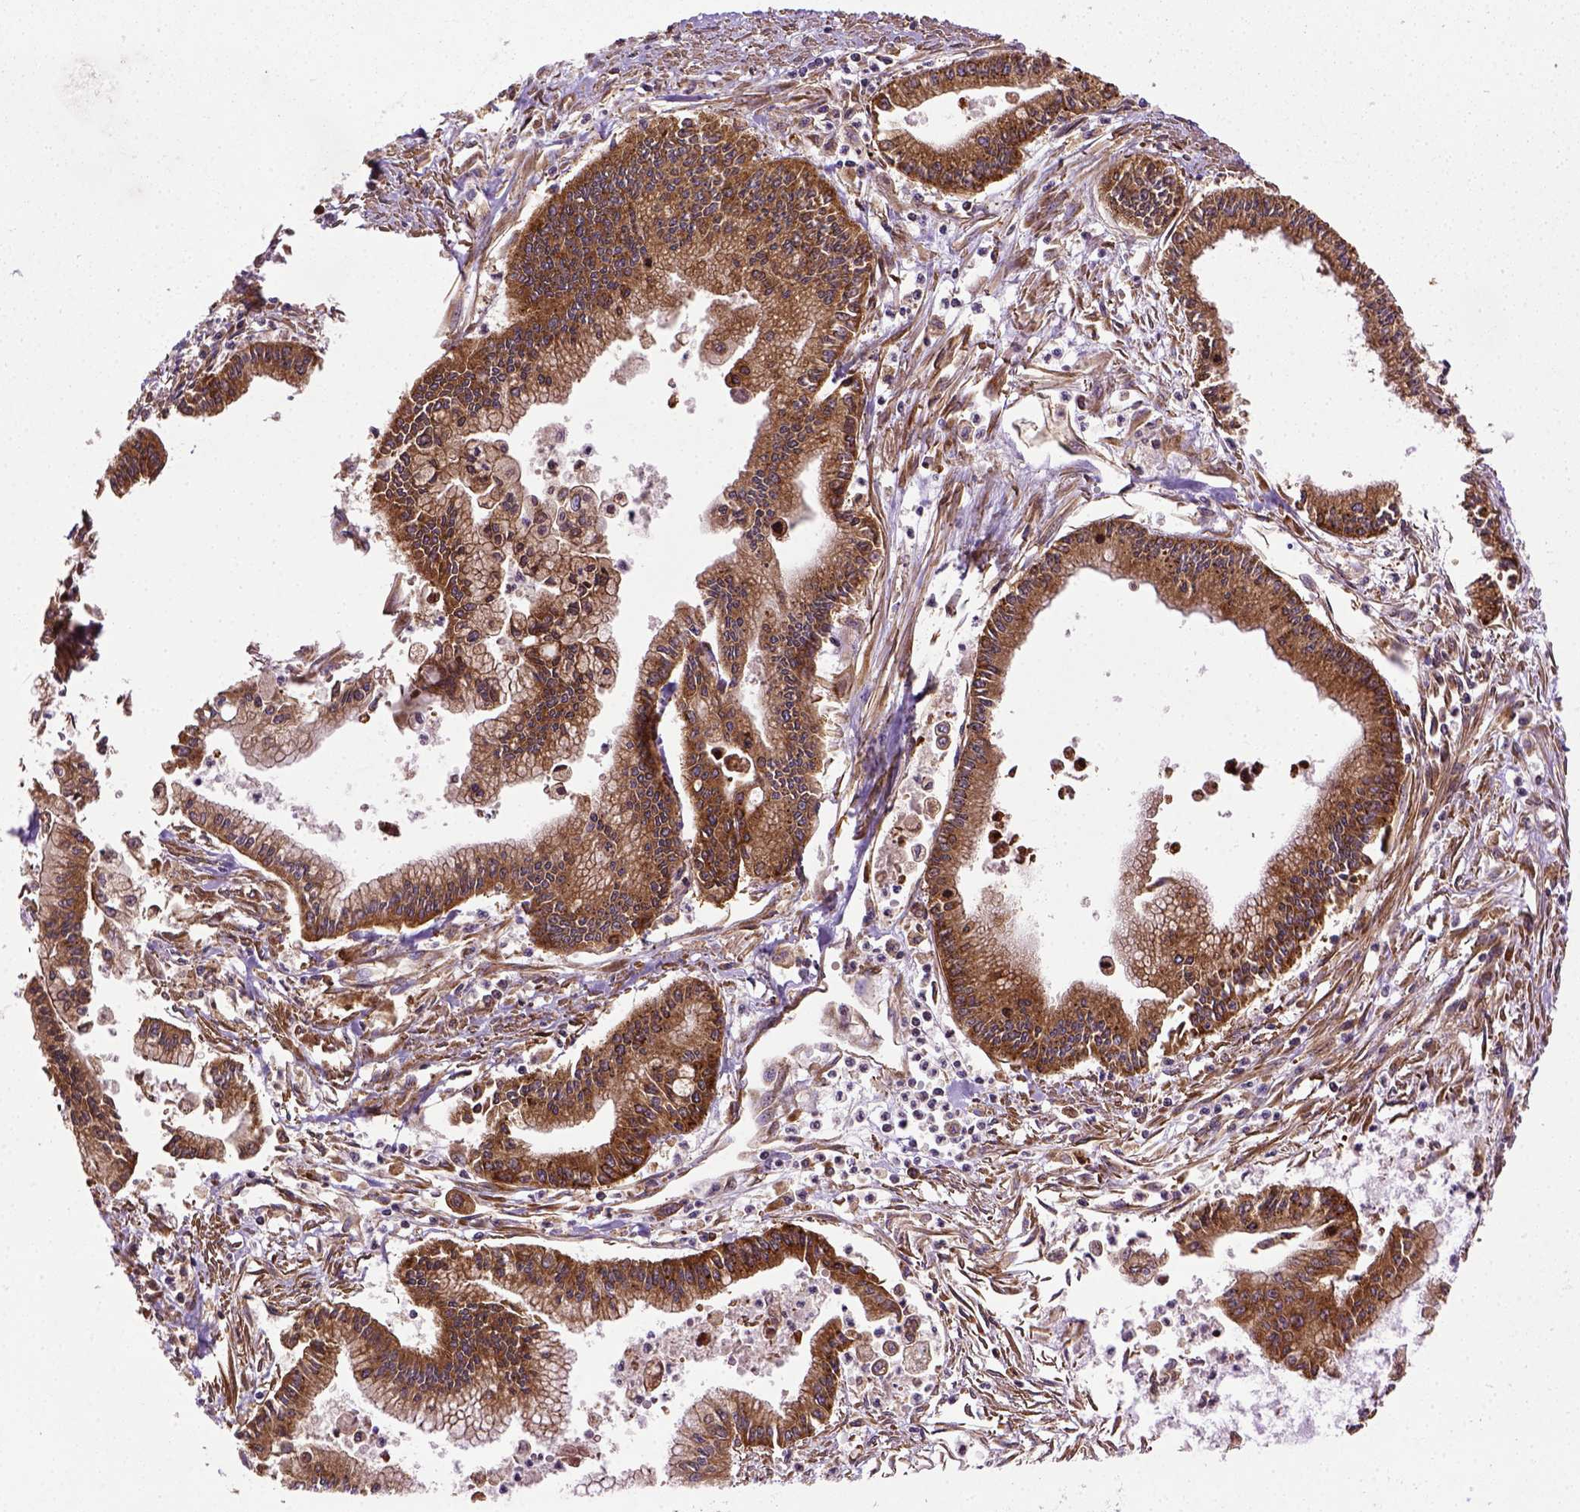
{"staining": {"intensity": "moderate", "quantity": ">75%", "location": "cytoplasmic/membranous"}, "tissue": "pancreatic cancer", "cell_type": "Tumor cells", "image_type": "cancer", "snomed": [{"axis": "morphology", "description": "Adenocarcinoma, NOS"}, {"axis": "topography", "description": "Pancreas"}], "caption": "Pancreatic adenocarcinoma tissue exhibits moderate cytoplasmic/membranous staining in about >75% of tumor cells, visualized by immunohistochemistry.", "gene": "CAPRIN1", "patient": {"sex": "female", "age": 65}}